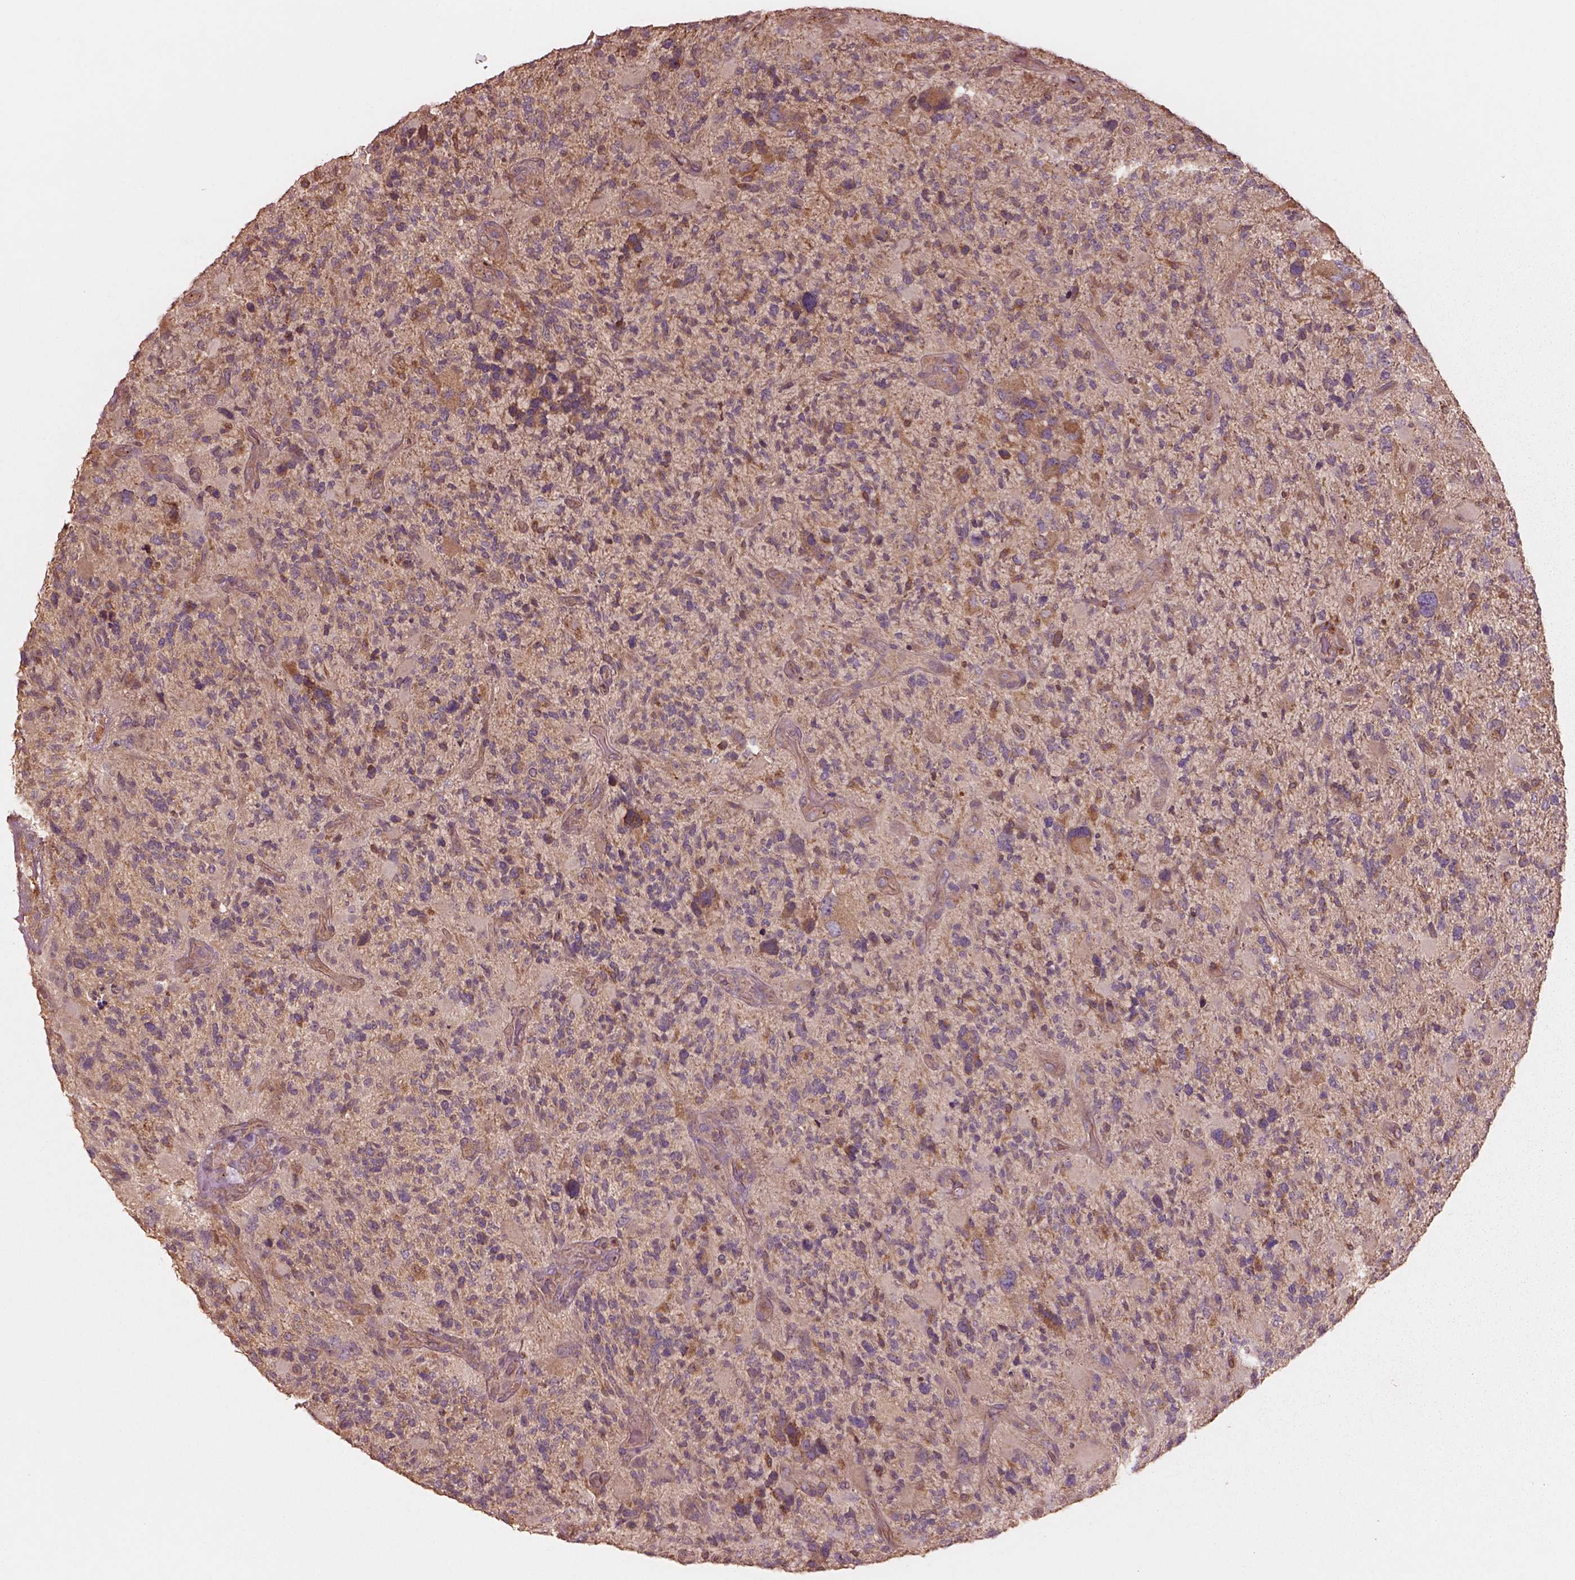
{"staining": {"intensity": "negative", "quantity": "none", "location": "none"}, "tissue": "glioma", "cell_type": "Tumor cells", "image_type": "cancer", "snomed": [{"axis": "morphology", "description": "Glioma, malignant, High grade"}, {"axis": "topography", "description": "Brain"}], "caption": "Immunohistochemistry photomicrograph of neoplastic tissue: human malignant glioma (high-grade) stained with DAB displays no significant protein staining in tumor cells.", "gene": "TRADD", "patient": {"sex": "female", "age": 71}}